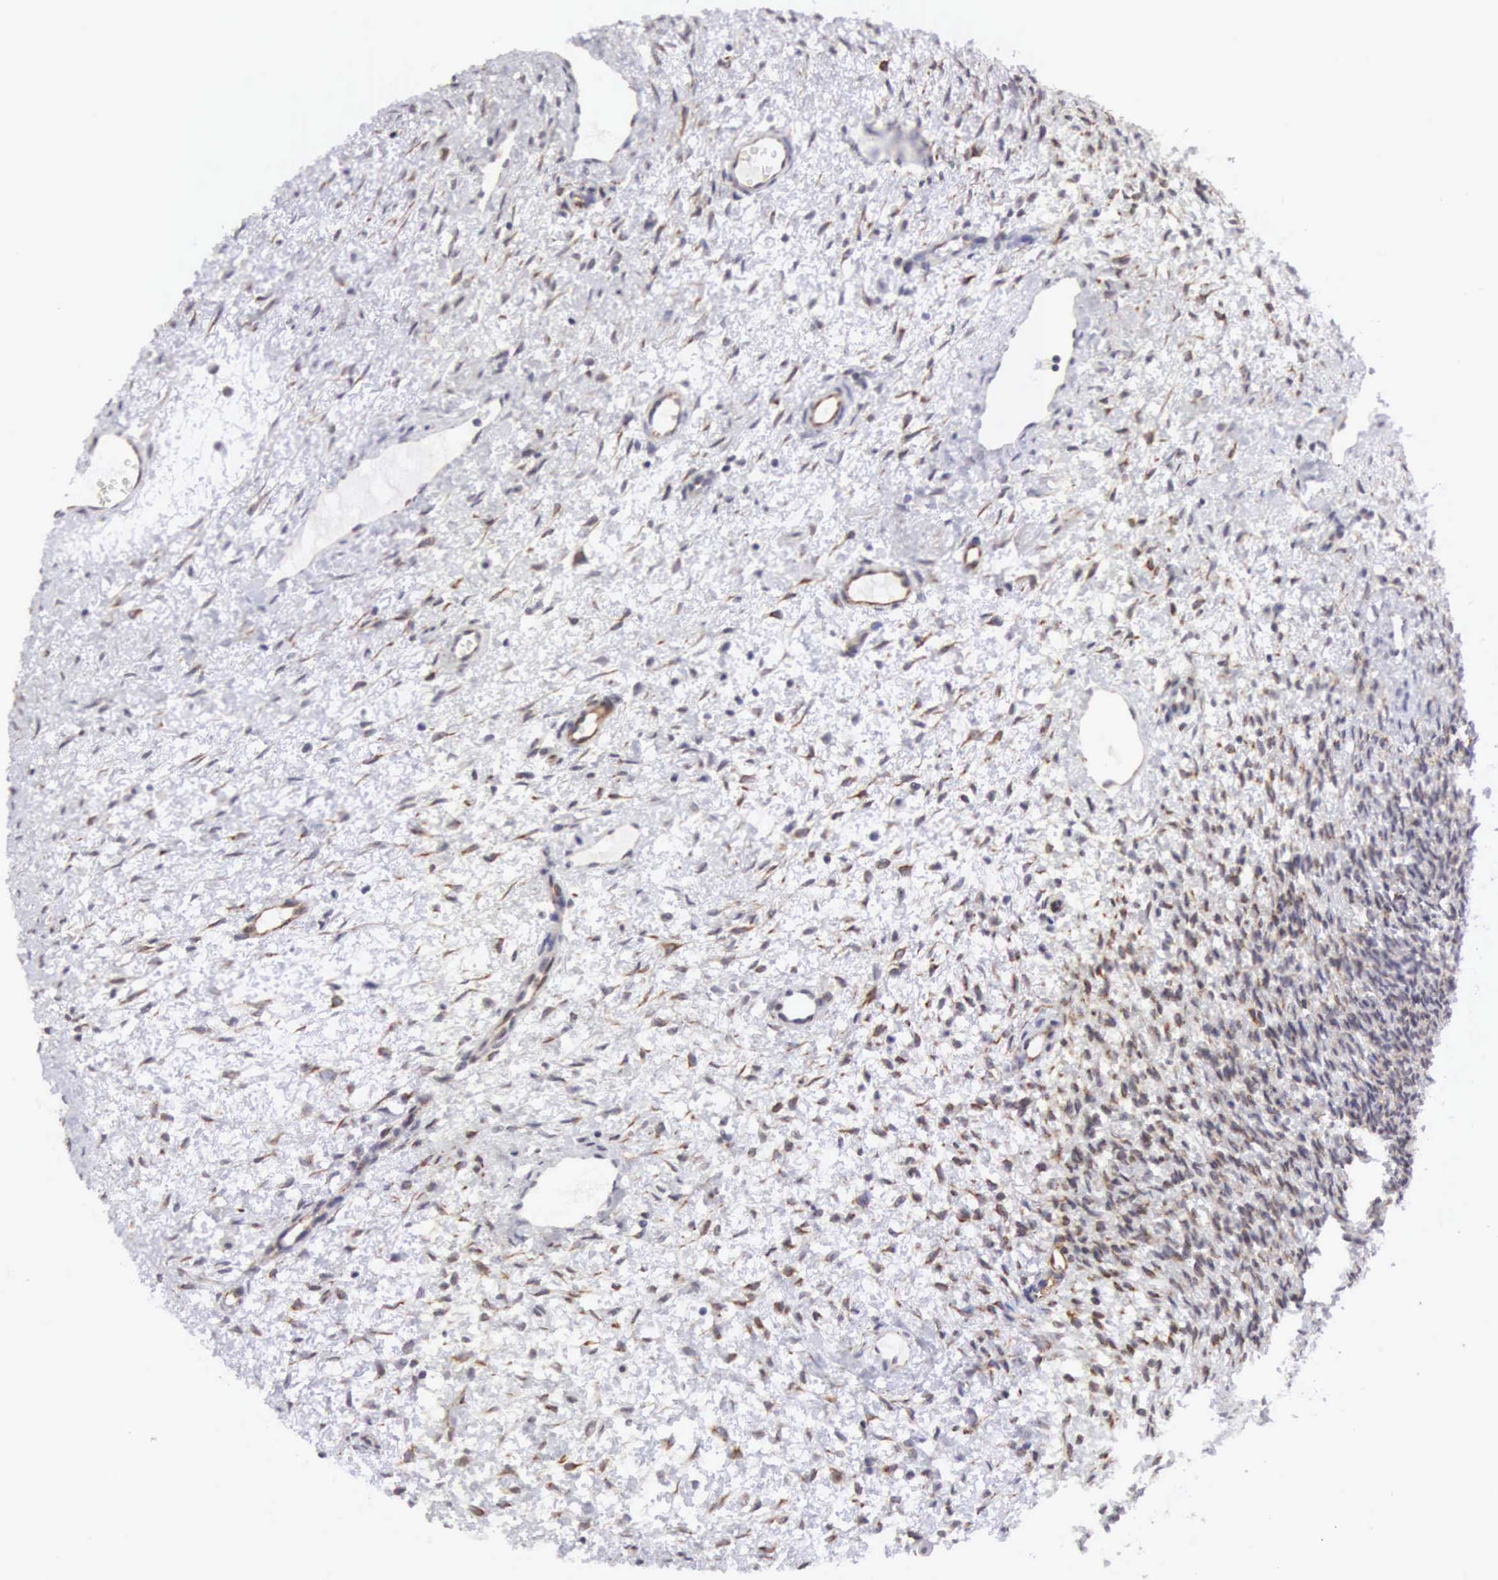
{"staining": {"intensity": "moderate", "quantity": "25%-75%", "location": "nuclear"}, "tissue": "ovary", "cell_type": "Ovarian stroma cells", "image_type": "normal", "snomed": [{"axis": "morphology", "description": "Normal tissue, NOS"}, {"axis": "topography", "description": "Ovary"}], "caption": "Immunohistochemistry image of benign ovary: human ovary stained using immunohistochemistry (IHC) exhibits medium levels of moderate protein expression localized specifically in the nuclear of ovarian stroma cells, appearing as a nuclear brown color.", "gene": "MORC2", "patient": {"sex": "female", "age": 32}}